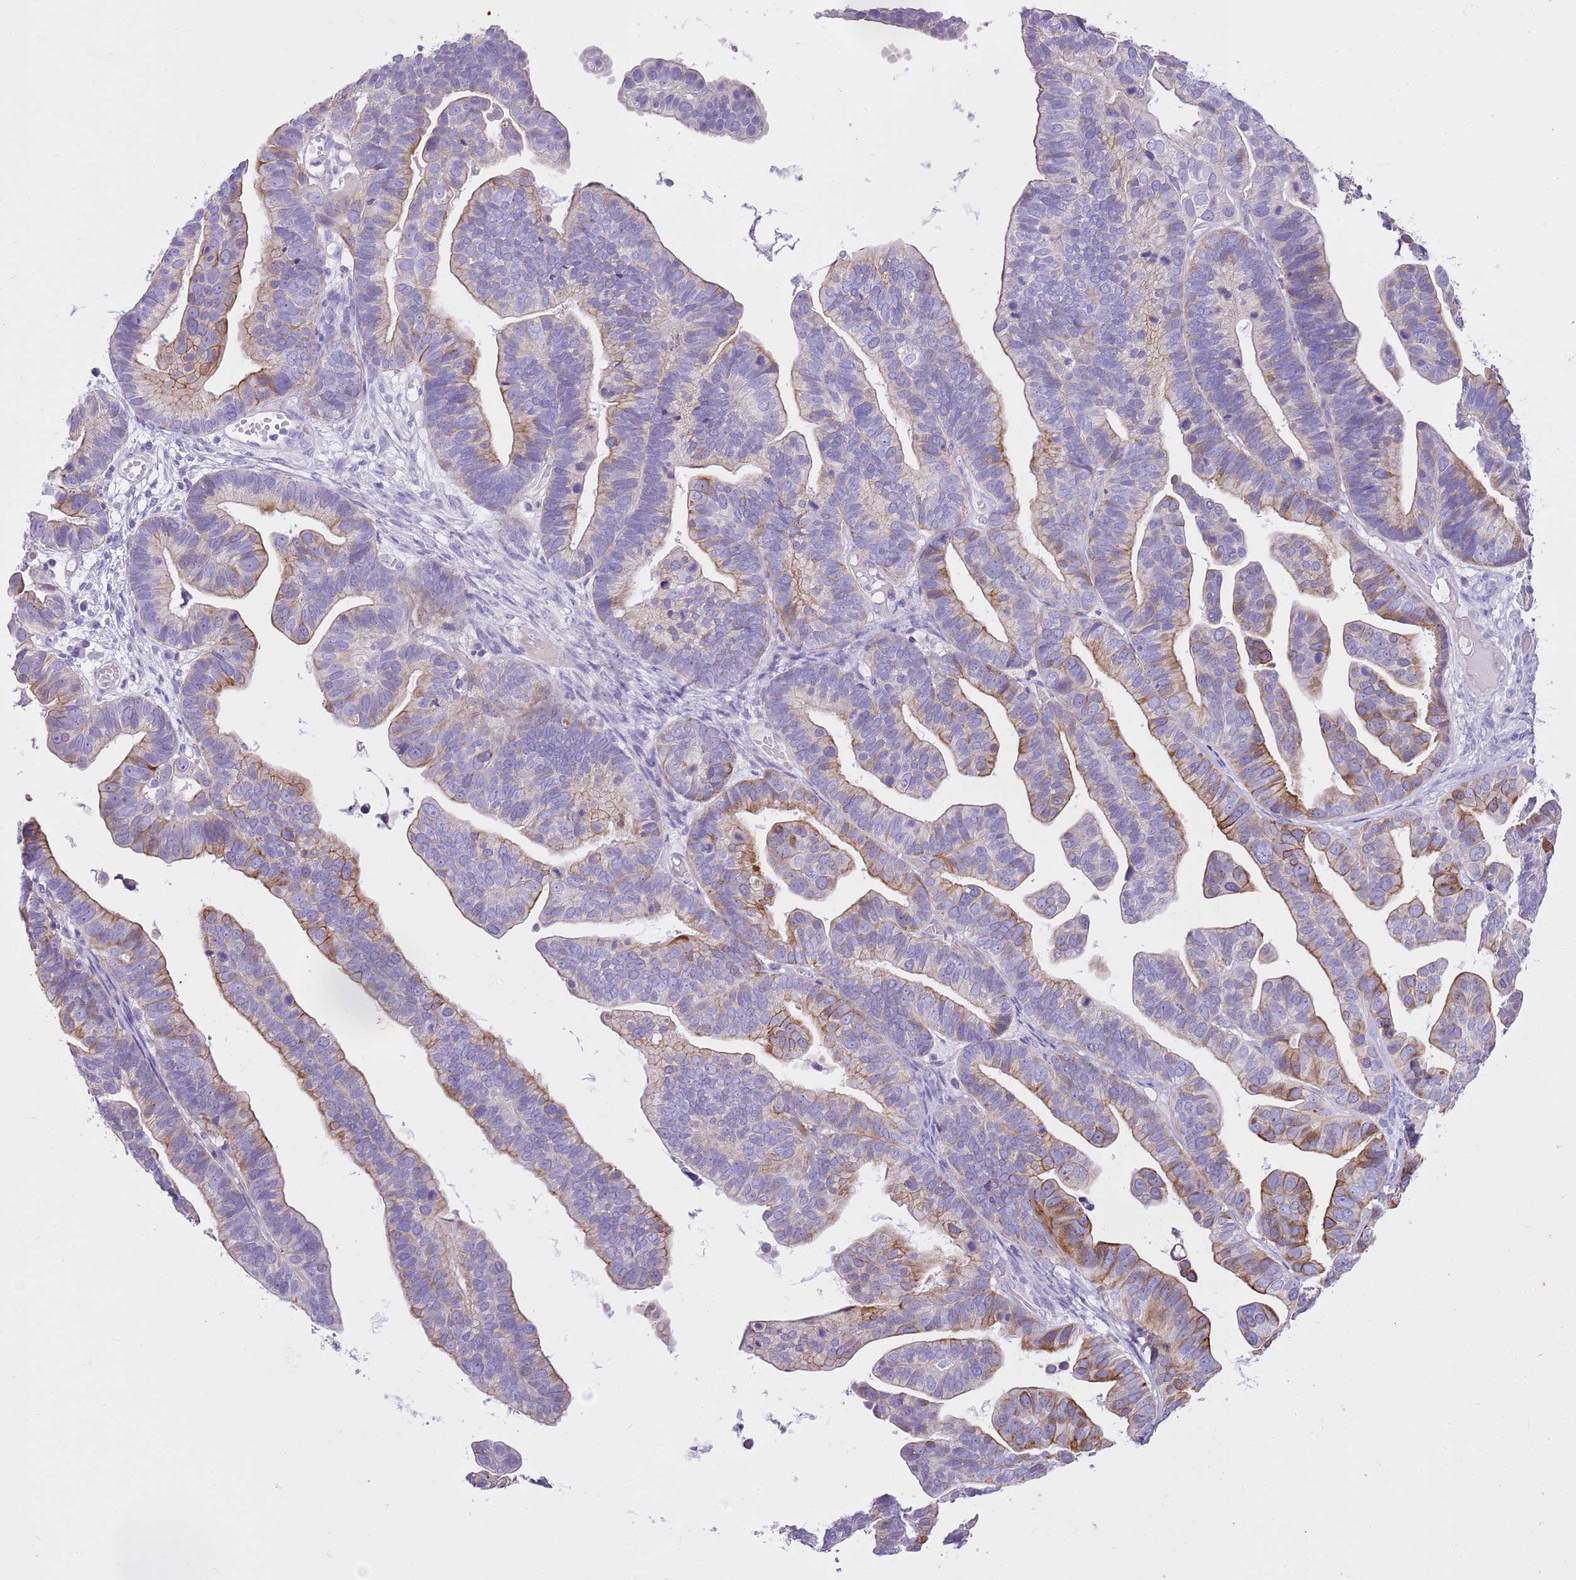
{"staining": {"intensity": "moderate", "quantity": "<25%", "location": "cytoplasmic/membranous"}, "tissue": "ovarian cancer", "cell_type": "Tumor cells", "image_type": "cancer", "snomed": [{"axis": "morphology", "description": "Cystadenocarcinoma, serous, NOS"}, {"axis": "topography", "description": "Ovary"}], "caption": "This is an image of immunohistochemistry (IHC) staining of ovarian serous cystadenocarcinoma, which shows moderate expression in the cytoplasmic/membranous of tumor cells.", "gene": "CNPPD1", "patient": {"sex": "female", "age": 56}}